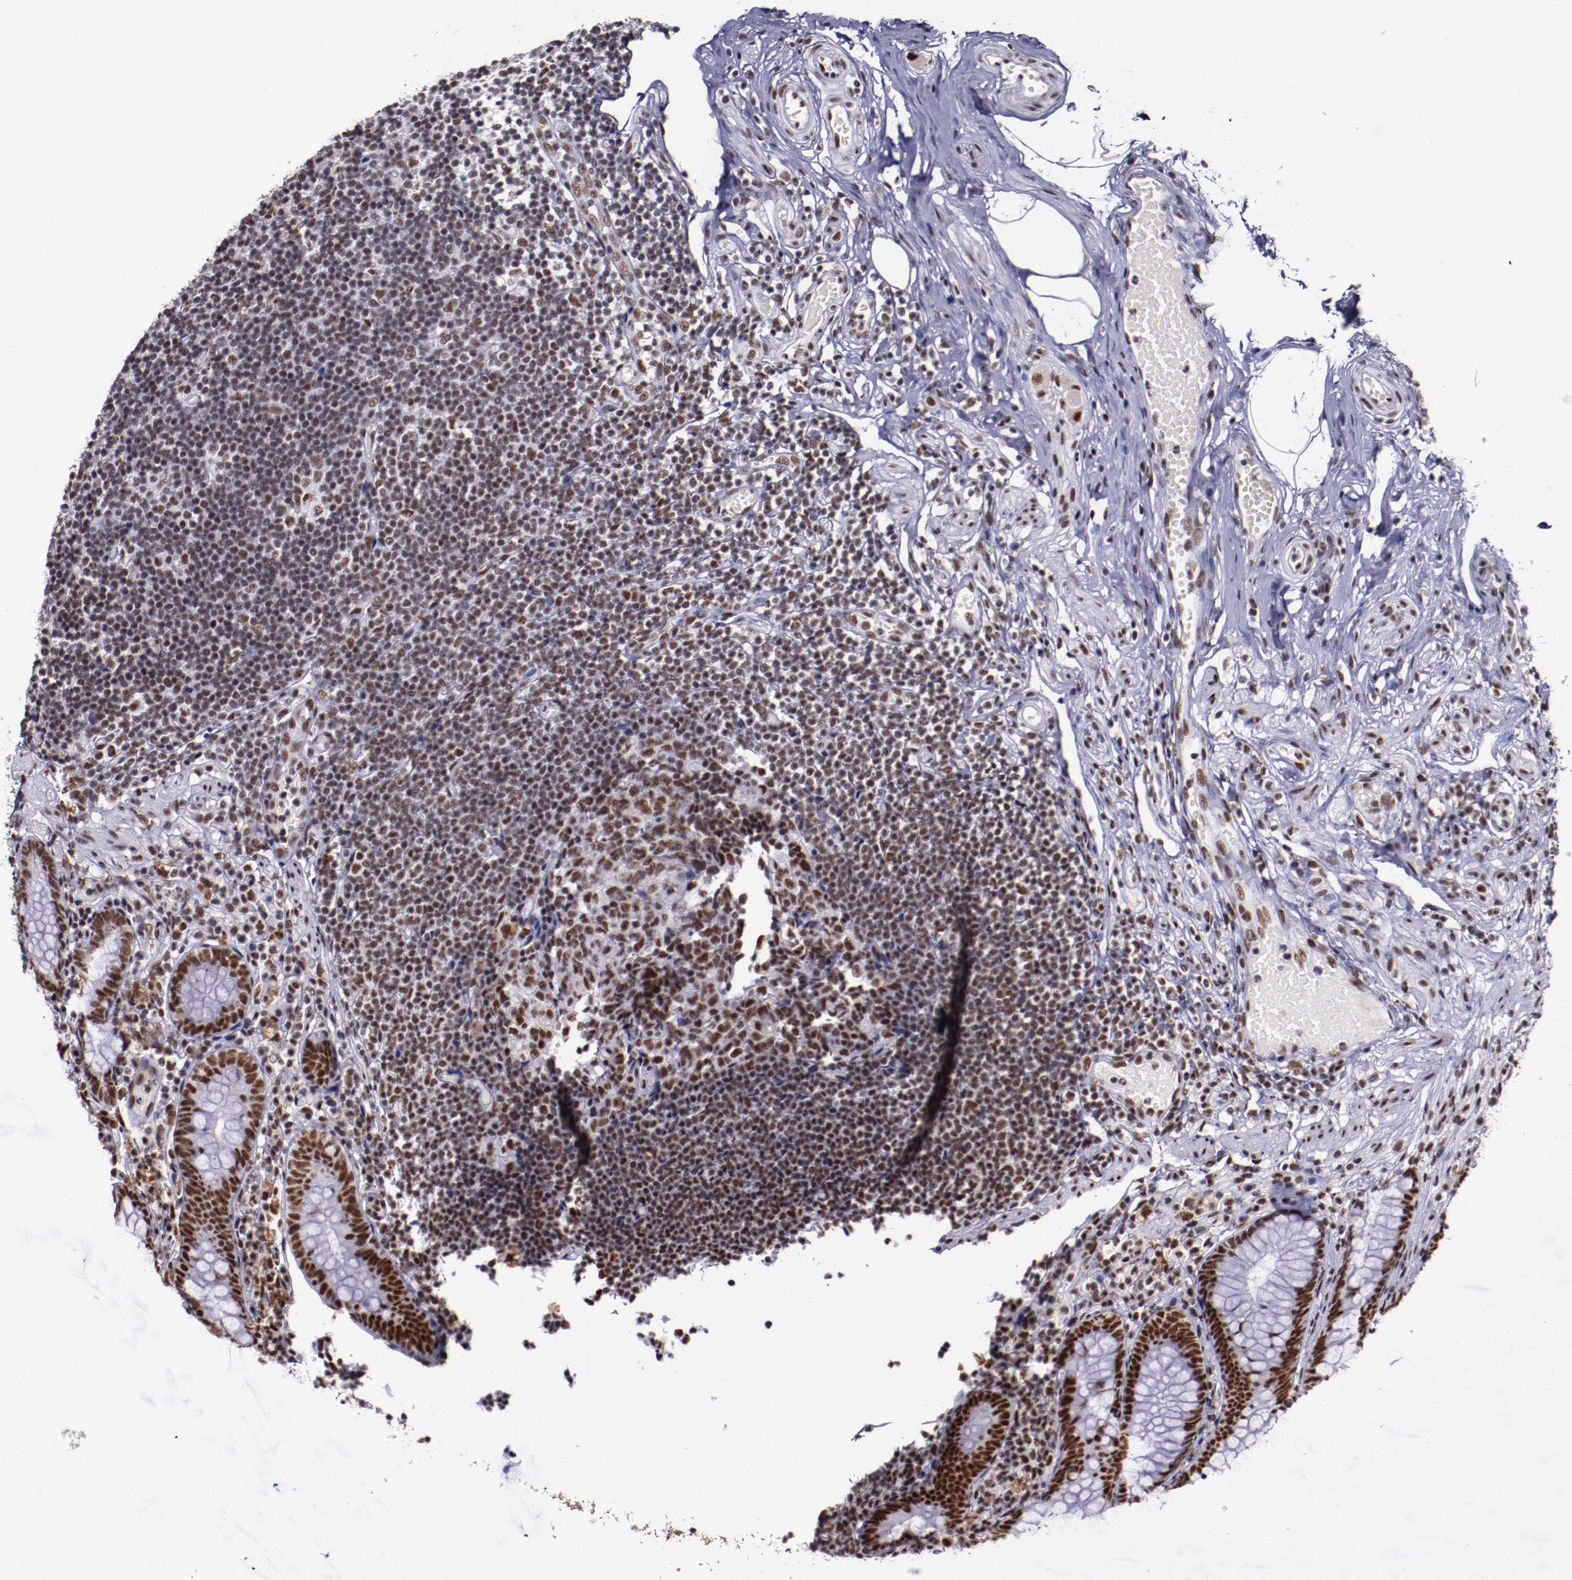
{"staining": {"intensity": "moderate", "quantity": ">75%", "location": "nuclear"}, "tissue": "appendix", "cell_type": "Glandular cells", "image_type": "normal", "snomed": [{"axis": "morphology", "description": "Normal tissue, NOS"}, {"axis": "topography", "description": "Appendix"}], "caption": "Immunohistochemistry (IHC) image of normal appendix: human appendix stained using IHC exhibits medium levels of moderate protein expression localized specifically in the nuclear of glandular cells, appearing as a nuclear brown color.", "gene": "PPP4R3A", "patient": {"sex": "male", "age": 38}}